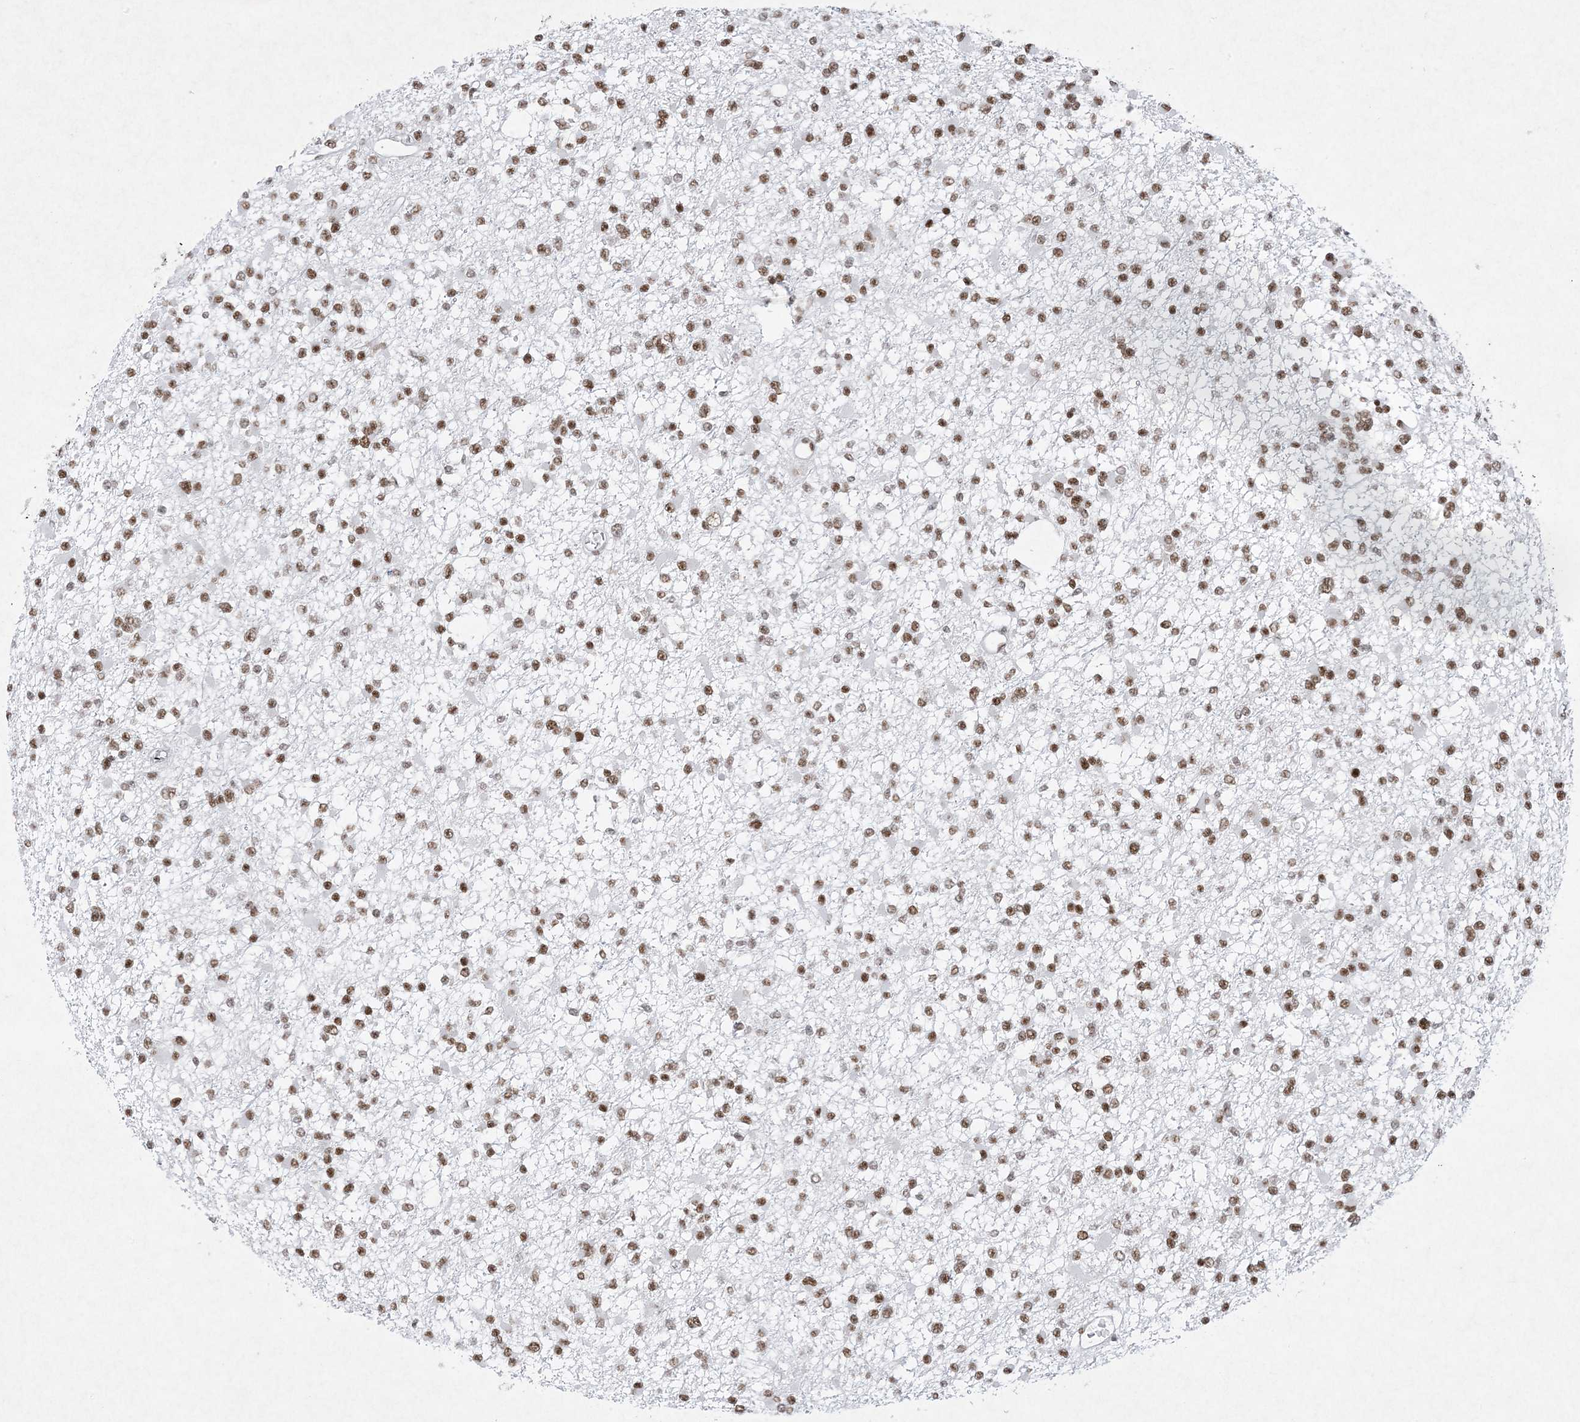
{"staining": {"intensity": "moderate", "quantity": ">75%", "location": "nuclear"}, "tissue": "glioma", "cell_type": "Tumor cells", "image_type": "cancer", "snomed": [{"axis": "morphology", "description": "Glioma, malignant, Low grade"}, {"axis": "topography", "description": "Brain"}], "caption": "Immunohistochemistry (IHC) histopathology image of neoplastic tissue: glioma stained using IHC exhibits medium levels of moderate protein expression localized specifically in the nuclear of tumor cells, appearing as a nuclear brown color.", "gene": "PKNOX2", "patient": {"sex": "female", "age": 22}}